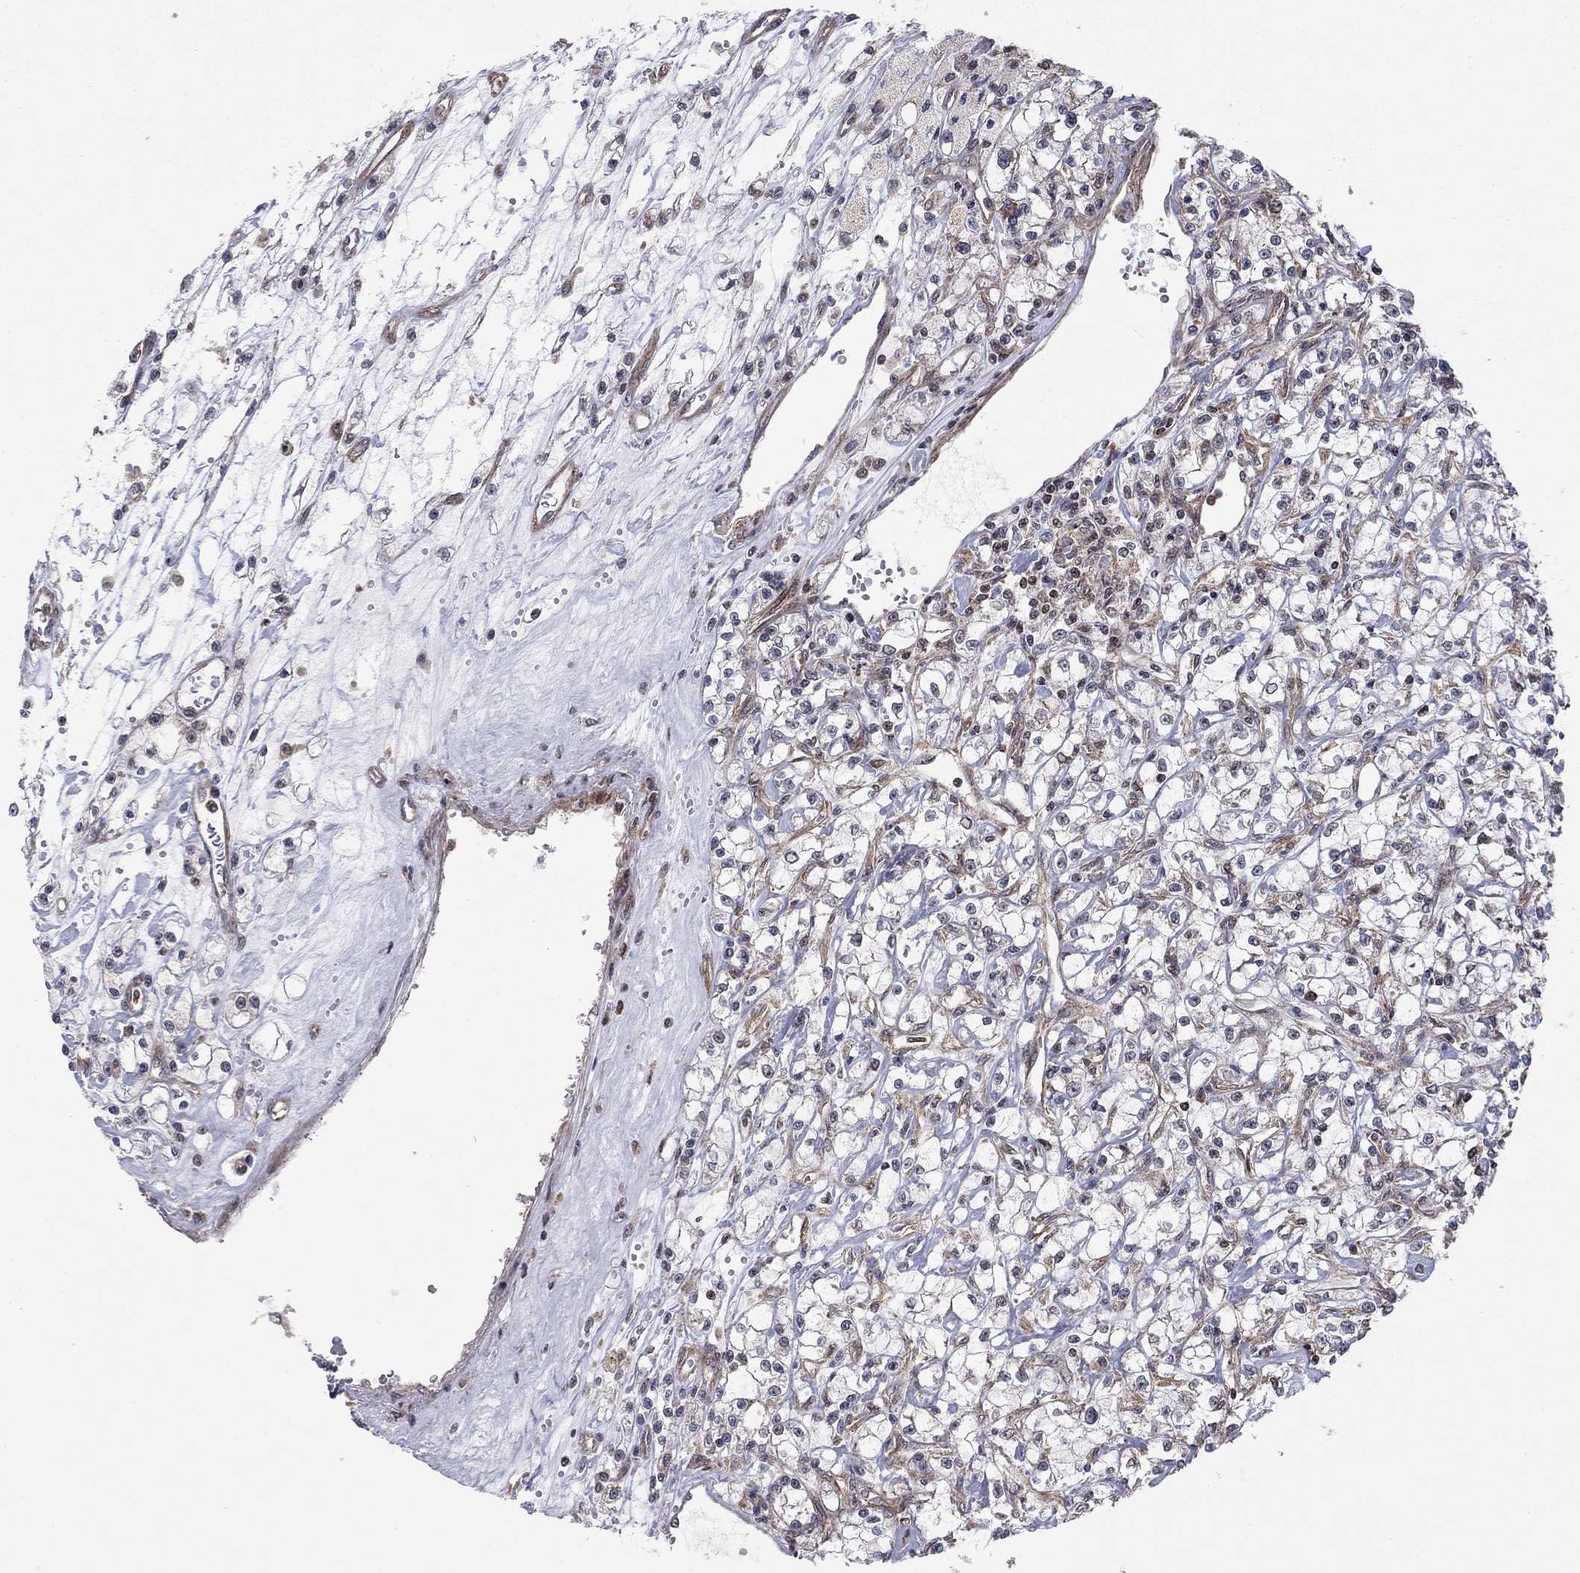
{"staining": {"intensity": "moderate", "quantity": "<25%", "location": "cytoplasmic/membranous"}, "tissue": "renal cancer", "cell_type": "Tumor cells", "image_type": "cancer", "snomed": [{"axis": "morphology", "description": "Adenocarcinoma, NOS"}, {"axis": "topography", "description": "Kidney"}], "caption": "Immunohistochemistry (IHC) of human adenocarcinoma (renal) reveals low levels of moderate cytoplasmic/membranous staining in approximately <25% of tumor cells.", "gene": "TDP1", "patient": {"sex": "female", "age": 59}}